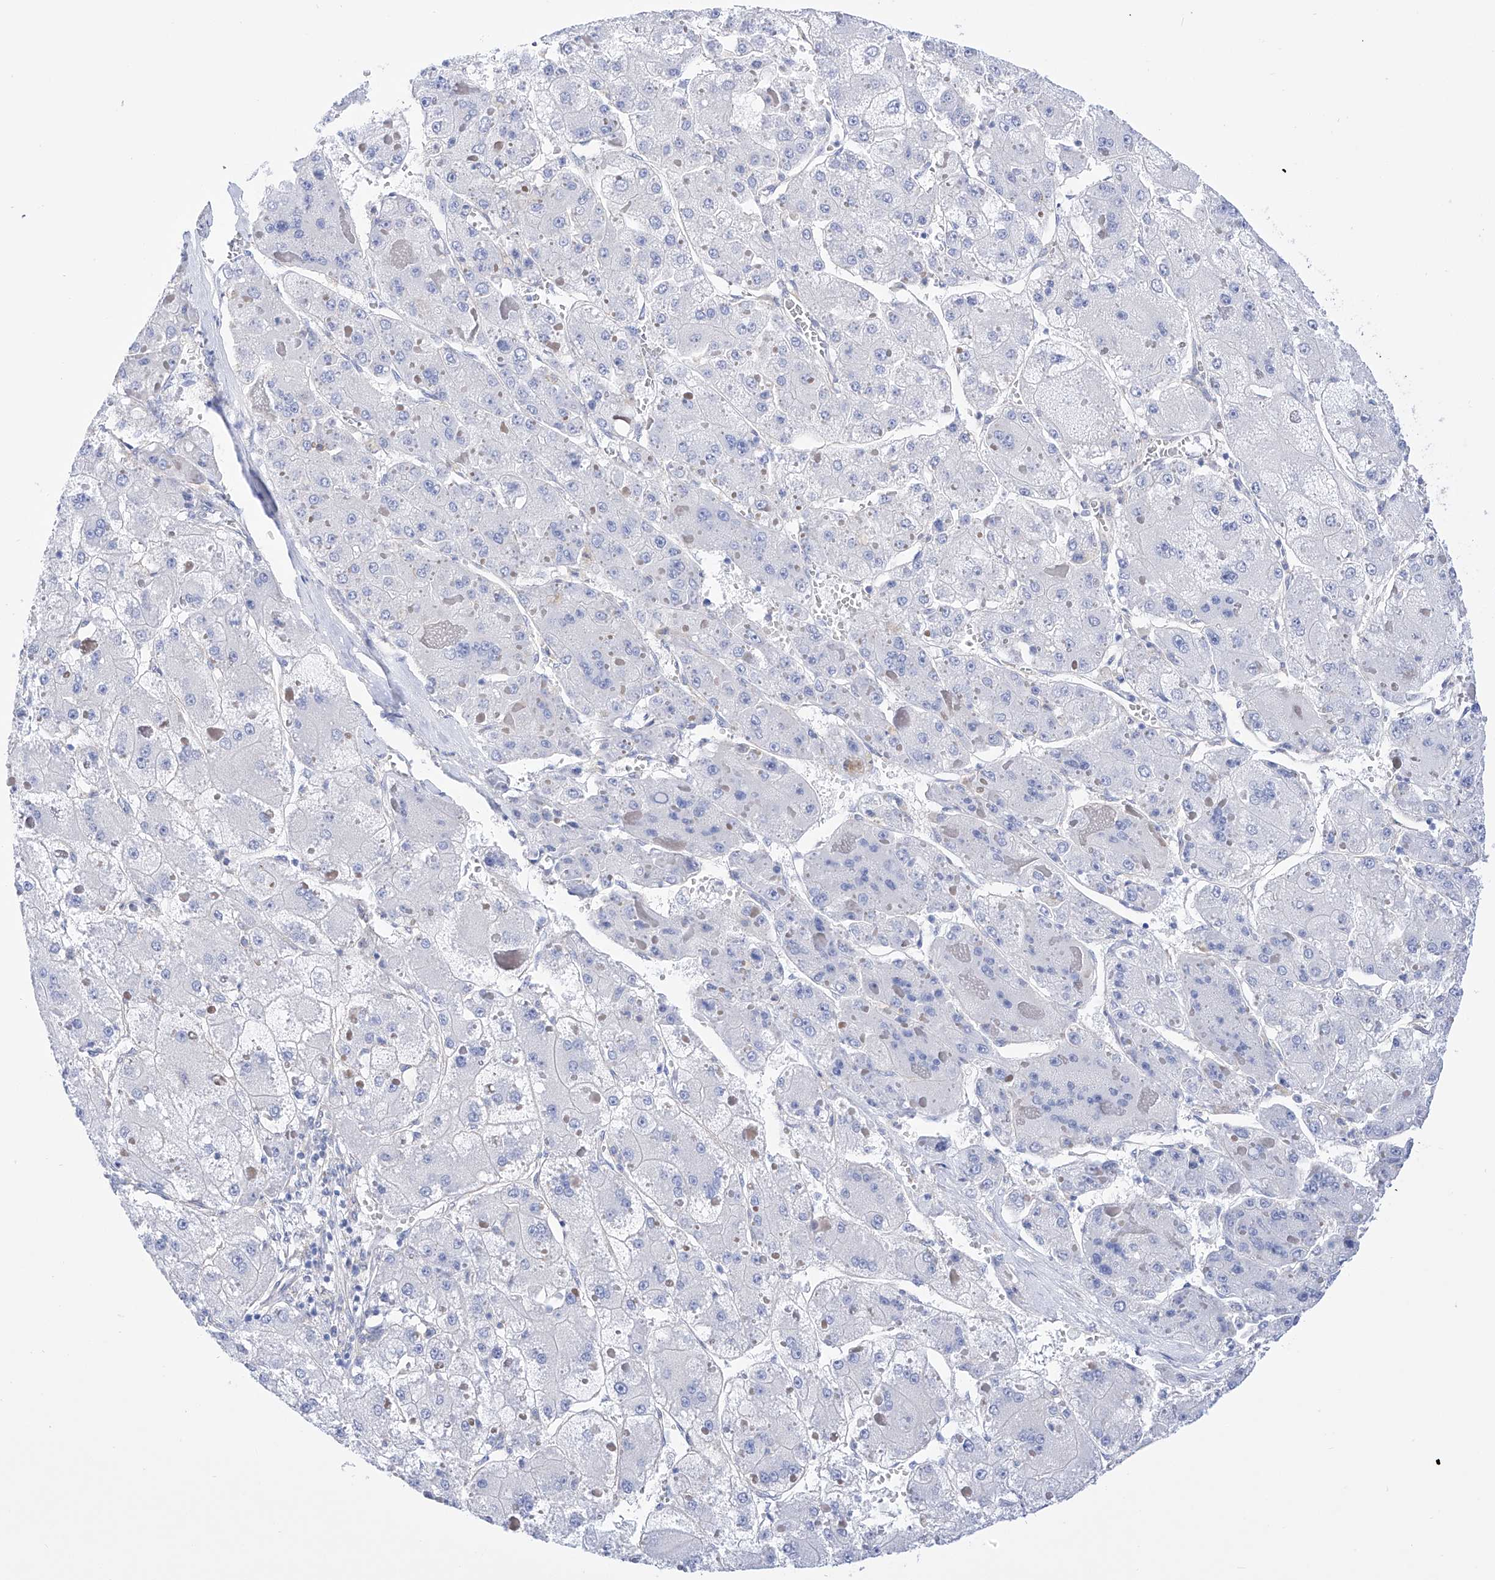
{"staining": {"intensity": "negative", "quantity": "none", "location": "none"}, "tissue": "liver cancer", "cell_type": "Tumor cells", "image_type": "cancer", "snomed": [{"axis": "morphology", "description": "Carcinoma, Hepatocellular, NOS"}, {"axis": "topography", "description": "Liver"}], "caption": "The photomicrograph displays no staining of tumor cells in hepatocellular carcinoma (liver).", "gene": "ZNF653", "patient": {"sex": "female", "age": 73}}